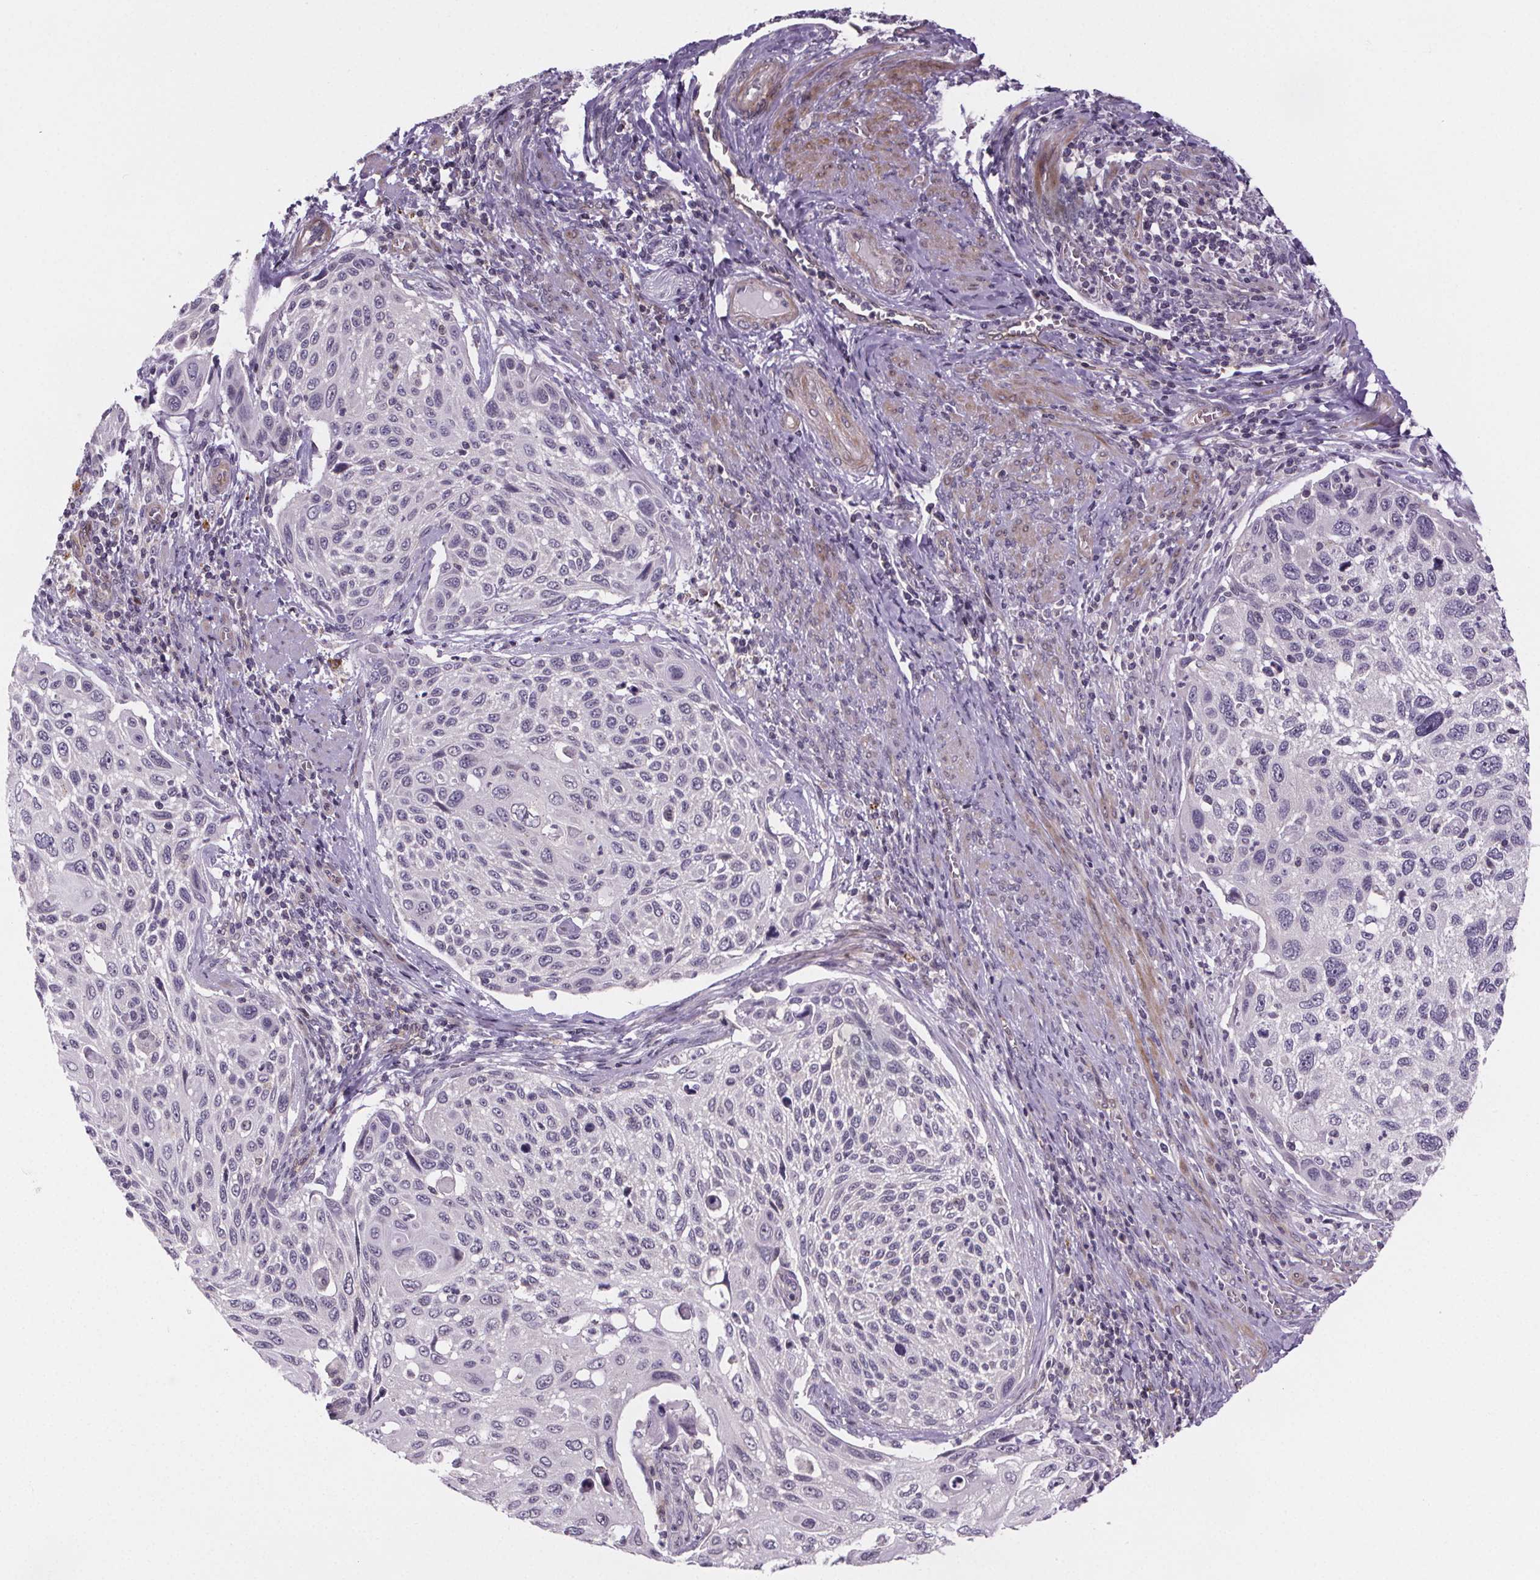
{"staining": {"intensity": "negative", "quantity": "none", "location": "none"}, "tissue": "cervical cancer", "cell_type": "Tumor cells", "image_type": "cancer", "snomed": [{"axis": "morphology", "description": "Squamous cell carcinoma, NOS"}, {"axis": "topography", "description": "Cervix"}], "caption": "DAB (3,3'-diaminobenzidine) immunohistochemical staining of cervical cancer displays no significant positivity in tumor cells.", "gene": "TTC12", "patient": {"sex": "female", "age": 49}}